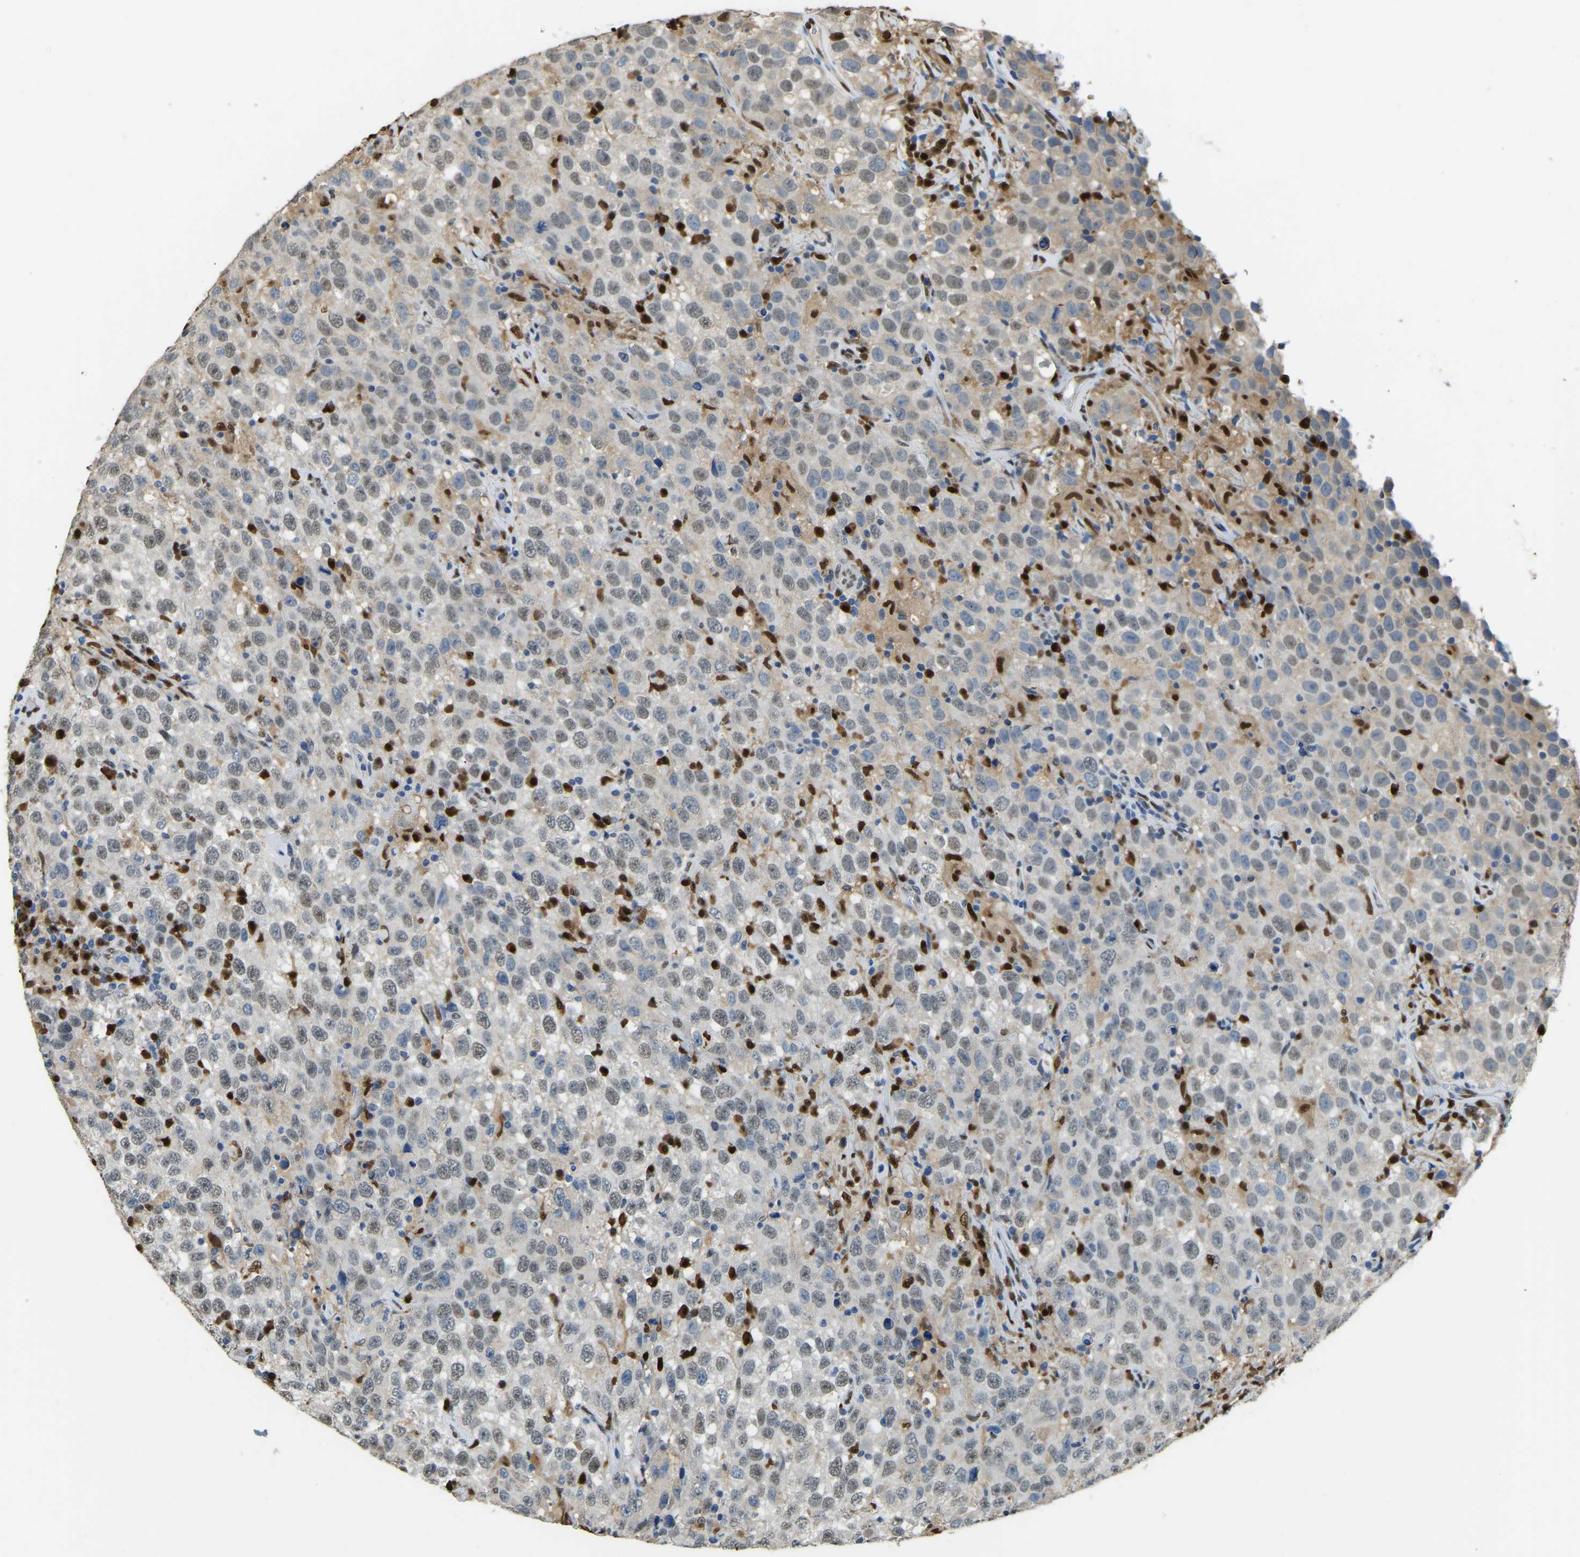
{"staining": {"intensity": "weak", "quantity": "25%-75%", "location": "nuclear"}, "tissue": "testis cancer", "cell_type": "Tumor cells", "image_type": "cancer", "snomed": [{"axis": "morphology", "description": "Seminoma, NOS"}, {"axis": "topography", "description": "Testis"}], "caption": "Seminoma (testis) stained for a protein shows weak nuclear positivity in tumor cells.", "gene": "NANS", "patient": {"sex": "male", "age": 41}}